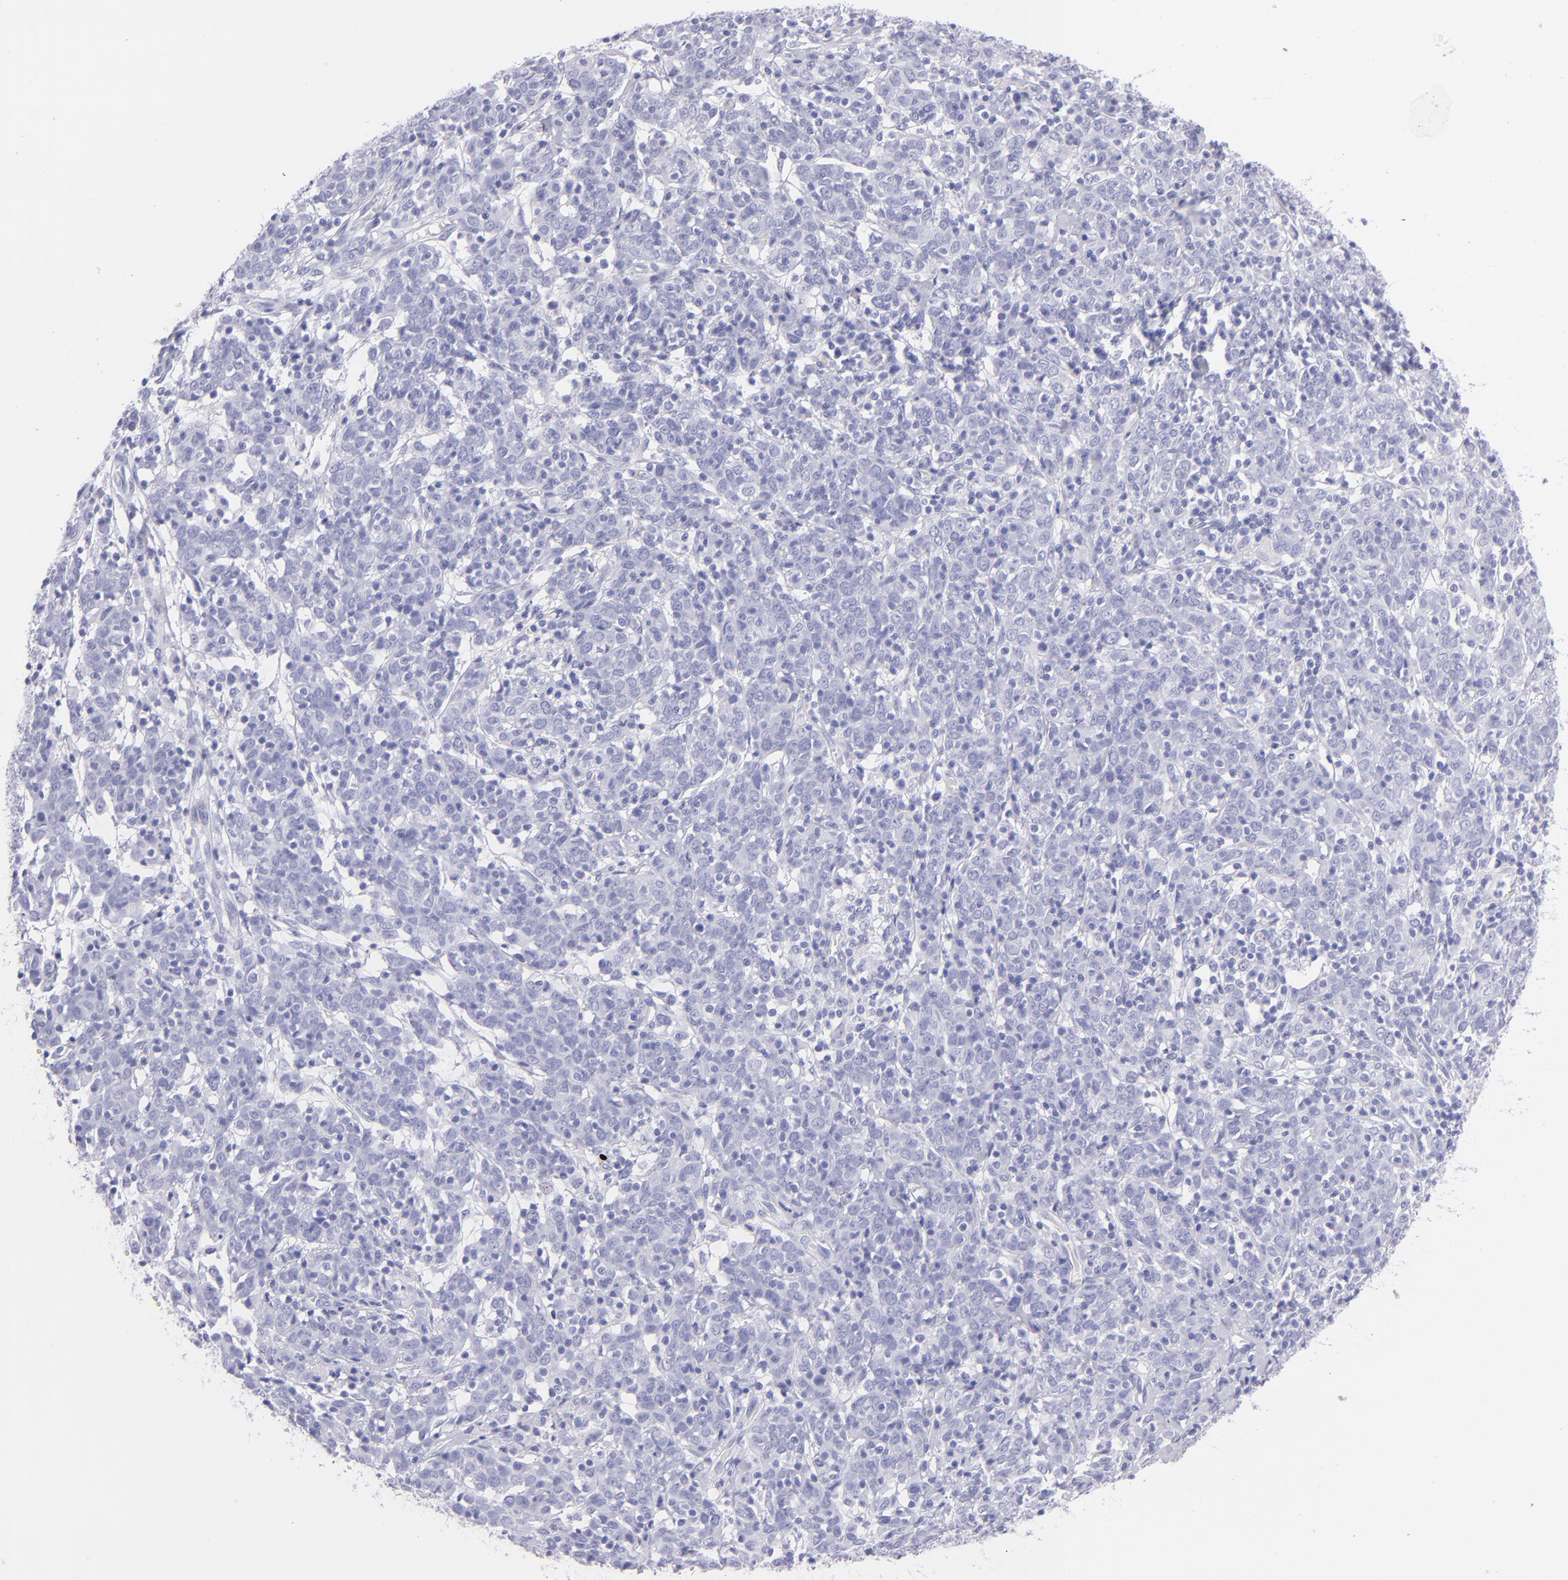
{"staining": {"intensity": "negative", "quantity": "none", "location": "none"}, "tissue": "cervical cancer", "cell_type": "Tumor cells", "image_type": "cancer", "snomed": [{"axis": "morphology", "description": "Normal tissue, NOS"}, {"axis": "morphology", "description": "Squamous cell carcinoma, NOS"}, {"axis": "topography", "description": "Cervix"}], "caption": "Tumor cells are negative for brown protein staining in squamous cell carcinoma (cervical).", "gene": "PIP", "patient": {"sex": "female", "age": 67}}